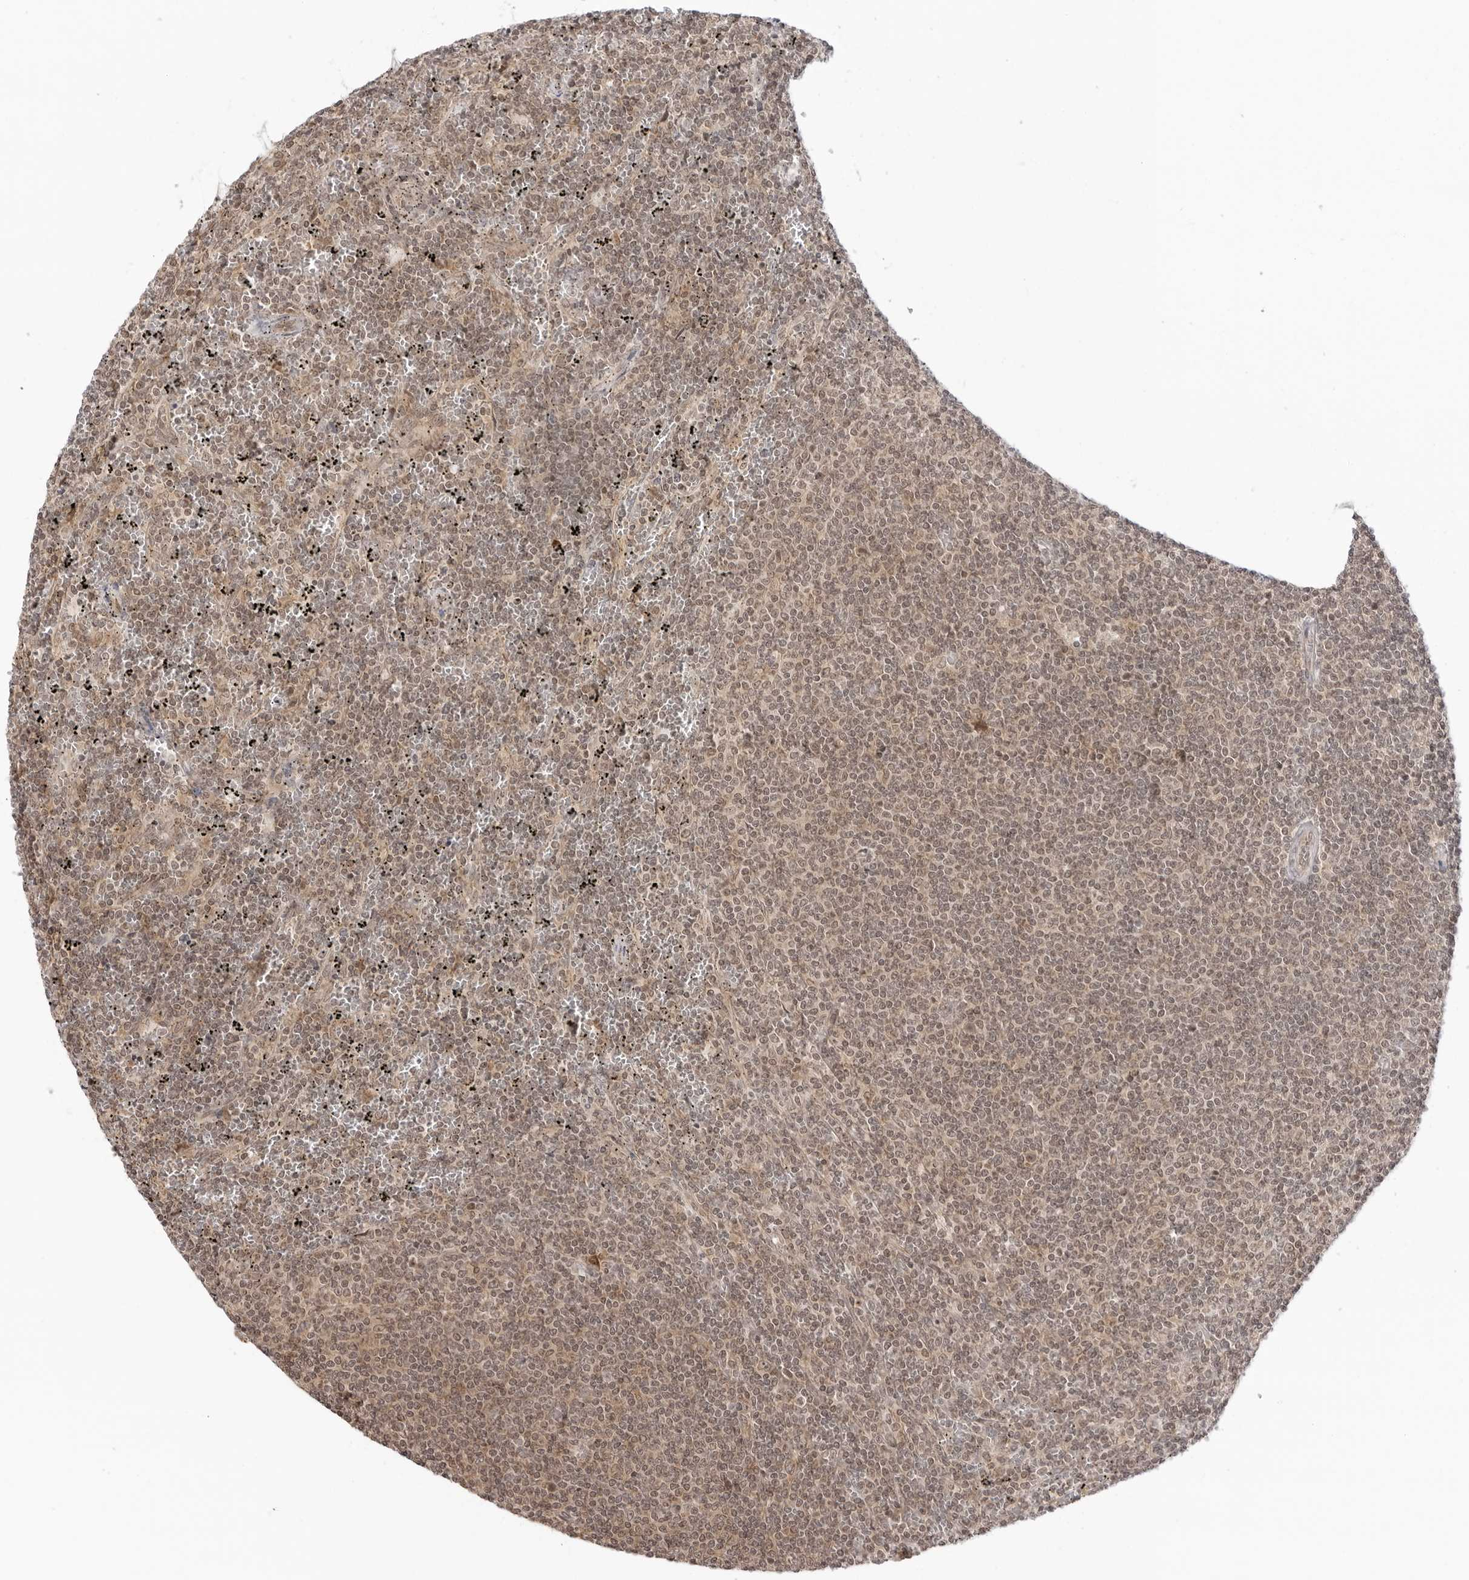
{"staining": {"intensity": "moderate", "quantity": ">75%", "location": "nuclear"}, "tissue": "lymphoma", "cell_type": "Tumor cells", "image_type": "cancer", "snomed": [{"axis": "morphology", "description": "Malignant lymphoma, non-Hodgkin's type, Low grade"}, {"axis": "topography", "description": "Spleen"}], "caption": "Protein staining displays moderate nuclear expression in about >75% of tumor cells in lymphoma.", "gene": "PRRC2C", "patient": {"sex": "female", "age": 50}}